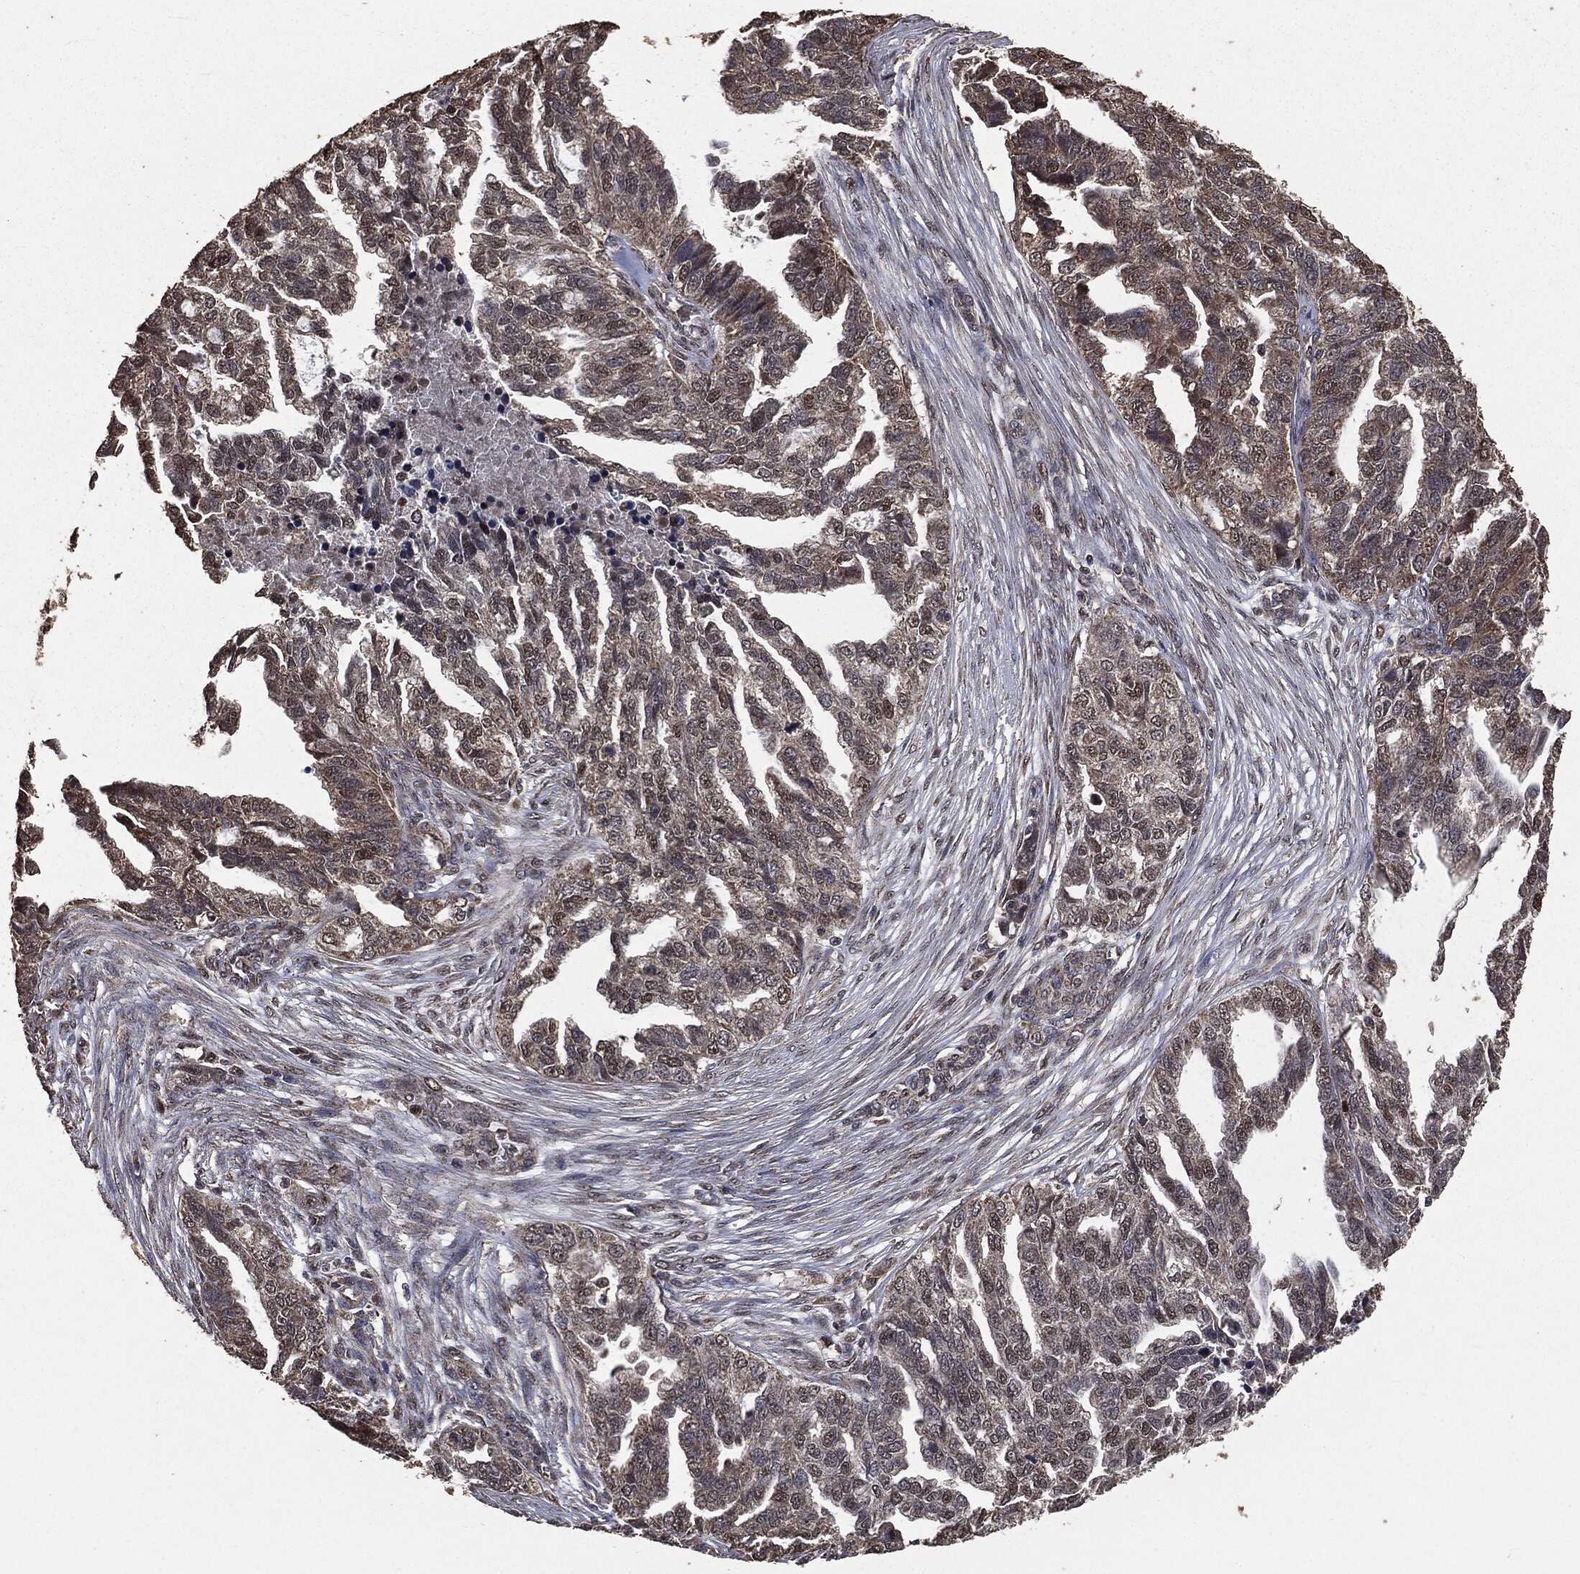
{"staining": {"intensity": "moderate", "quantity": "<25%", "location": "nuclear"}, "tissue": "ovarian cancer", "cell_type": "Tumor cells", "image_type": "cancer", "snomed": [{"axis": "morphology", "description": "Cystadenocarcinoma, serous, NOS"}, {"axis": "topography", "description": "Ovary"}], "caption": "Ovarian cancer (serous cystadenocarcinoma) stained with a brown dye shows moderate nuclear positive positivity in approximately <25% of tumor cells.", "gene": "PPP6R2", "patient": {"sex": "female", "age": 51}}